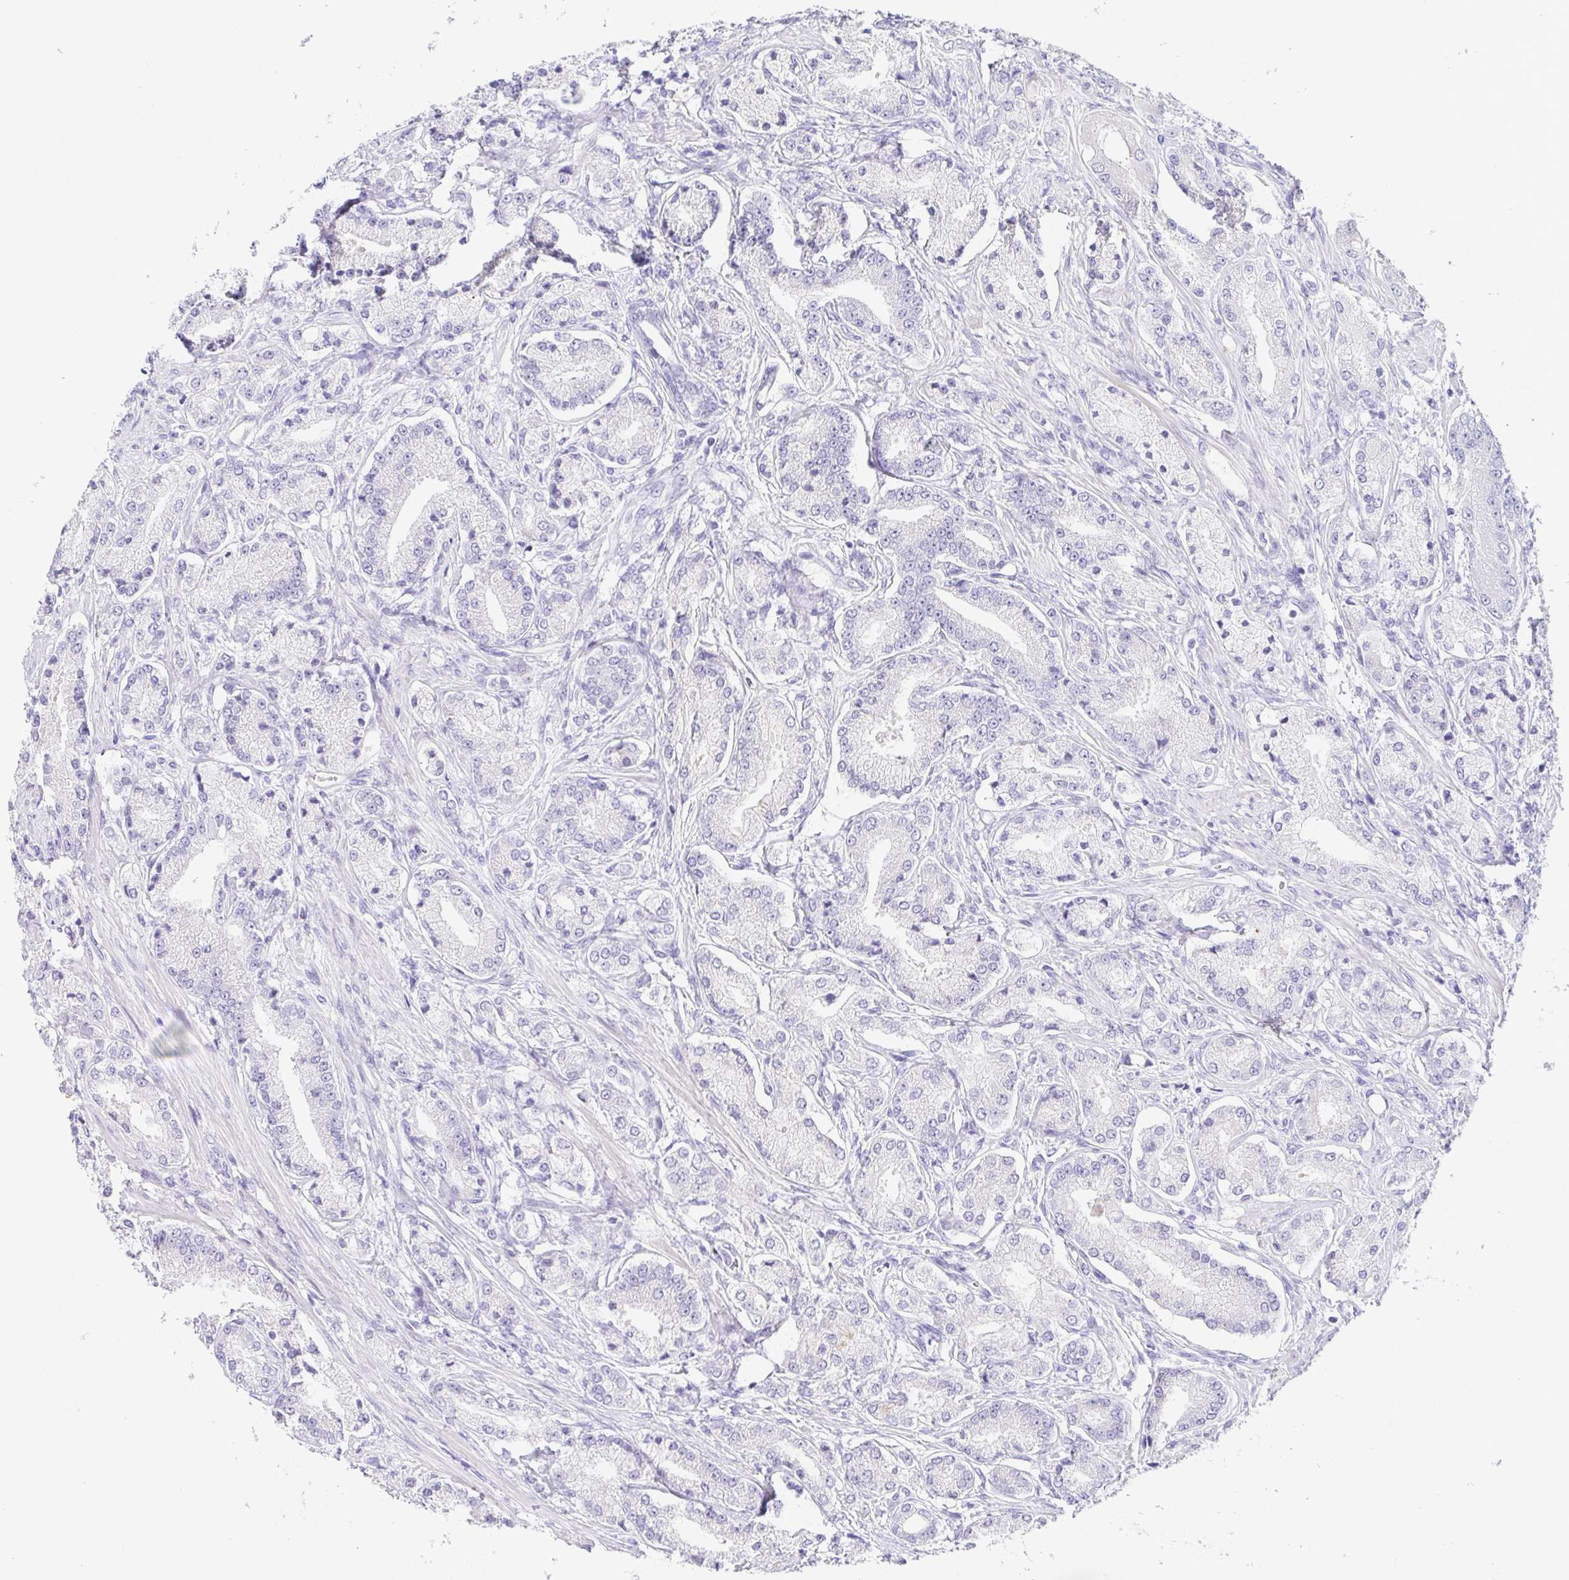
{"staining": {"intensity": "negative", "quantity": "none", "location": "none"}, "tissue": "prostate cancer", "cell_type": "Tumor cells", "image_type": "cancer", "snomed": [{"axis": "morphology", "description": "Adenocarcinoma, High grade"}, {"axis": "topography", "description": "Prostate and seminal vesicle, NOS"}], "caption": "The immunohistochemistry (IHC) photomicrograph has no significant expression in tumor cells of high-grade adenocarcinoma (prostate) tissue. The staining is performed using DAB (3,3'-diaminobenzidine) brown chromogen with nuclei counter-stained in using hematoxylin.", "gene": "HAPLN2", "patient": {"sex": "male", "age": 61}}